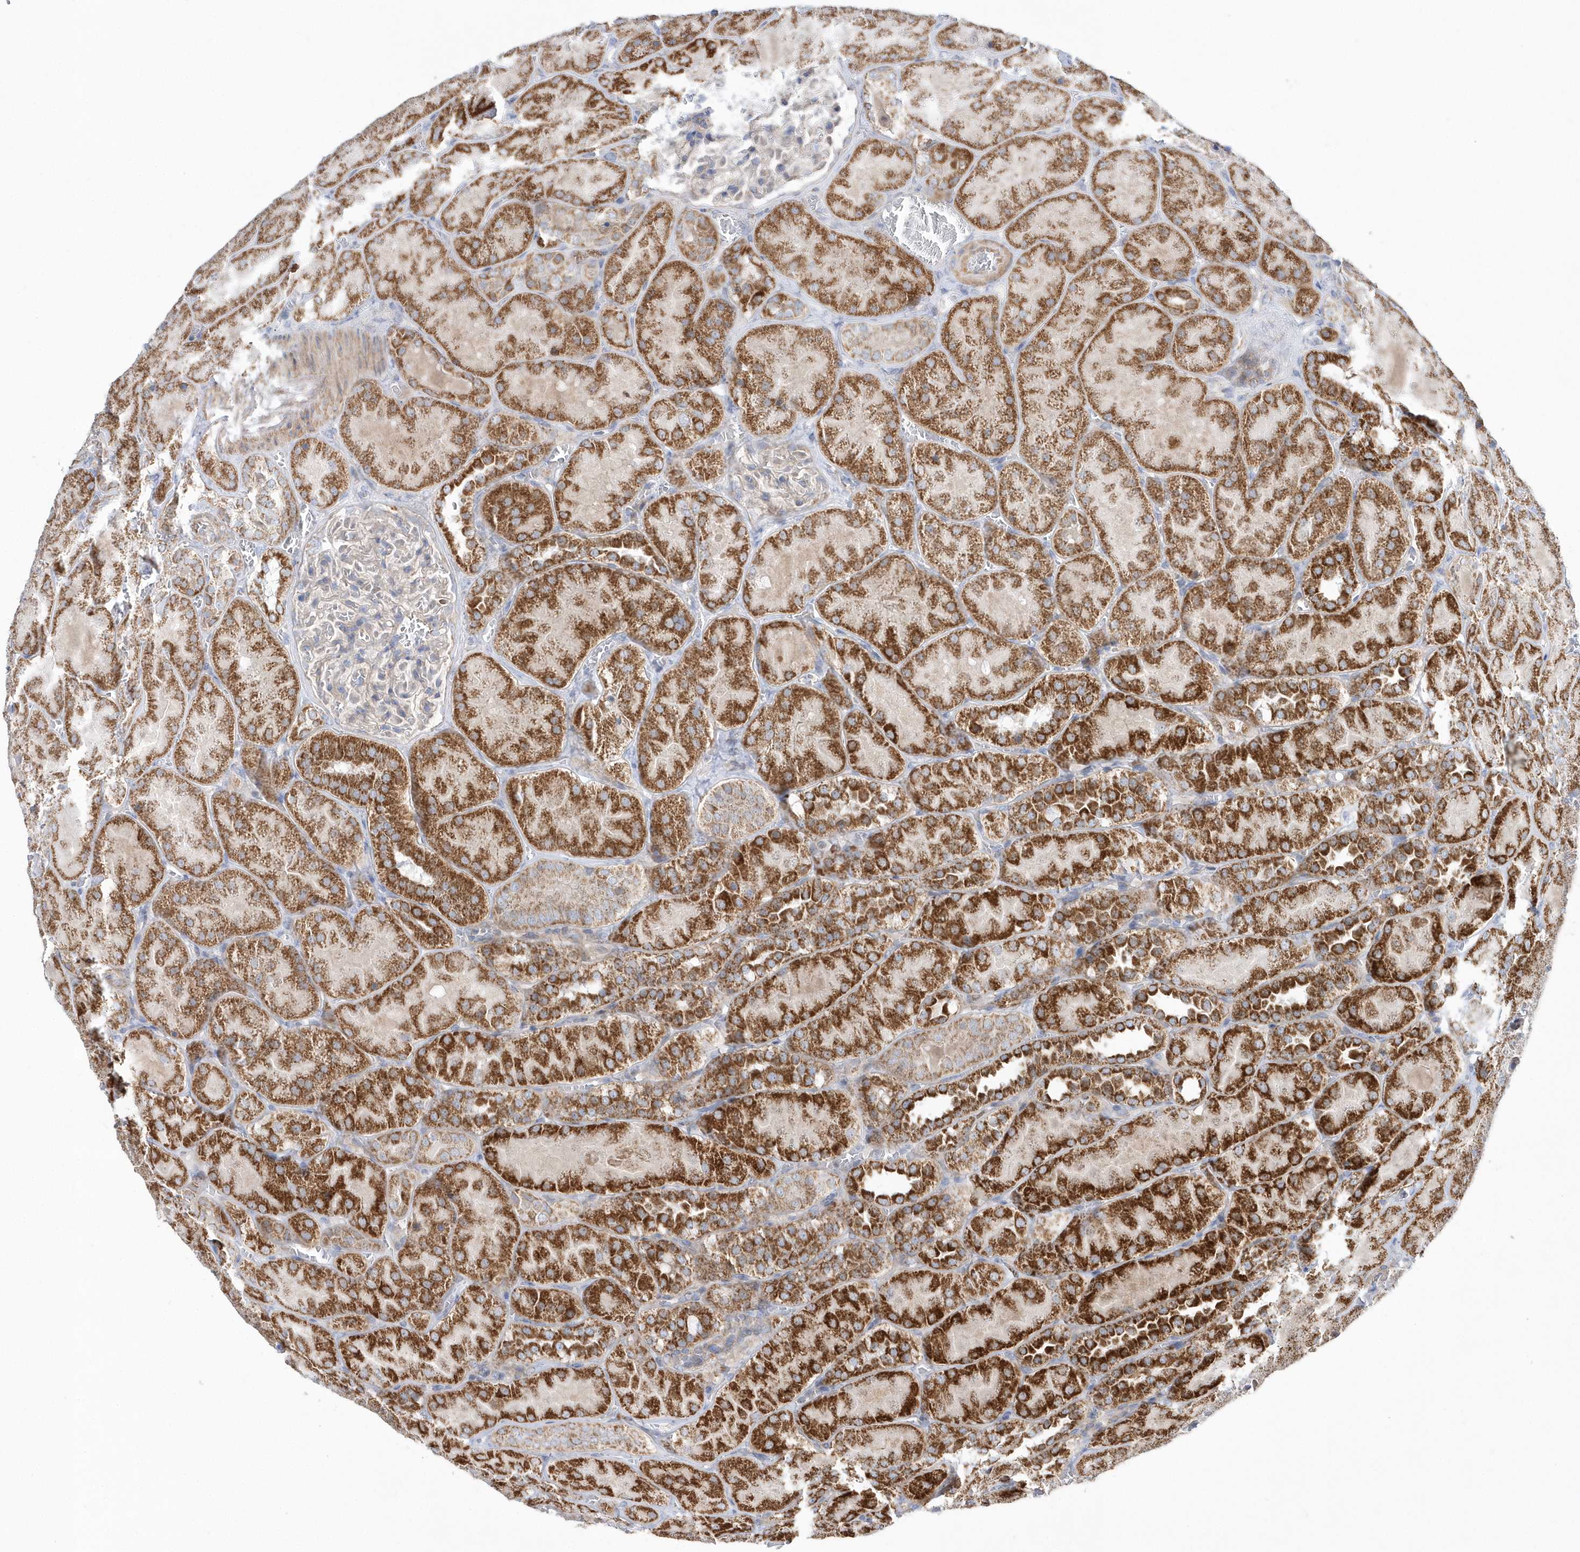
{"staining": {"intensity": "negative", "quantity": "none", "location": "none"}, "tissue": "kidney", "cell_type": "Cells in glomeruli", "image_type": "normal", "snomed": [{"axis": "morphology", "description": "Normal tissue, NOS"}, {"axis": "topography", "description": "Kidney"}], "caption": "An immunohistochemistry (IHC) photomicrograph of benign kidney is shown. There is no staining in cells in glomeruli of kidney. (Immunohistochemistry (ihc), brightfield microscopy, high magnification).", "gene": "OPA1", "patient": {"sex": "male", "age": 28}}